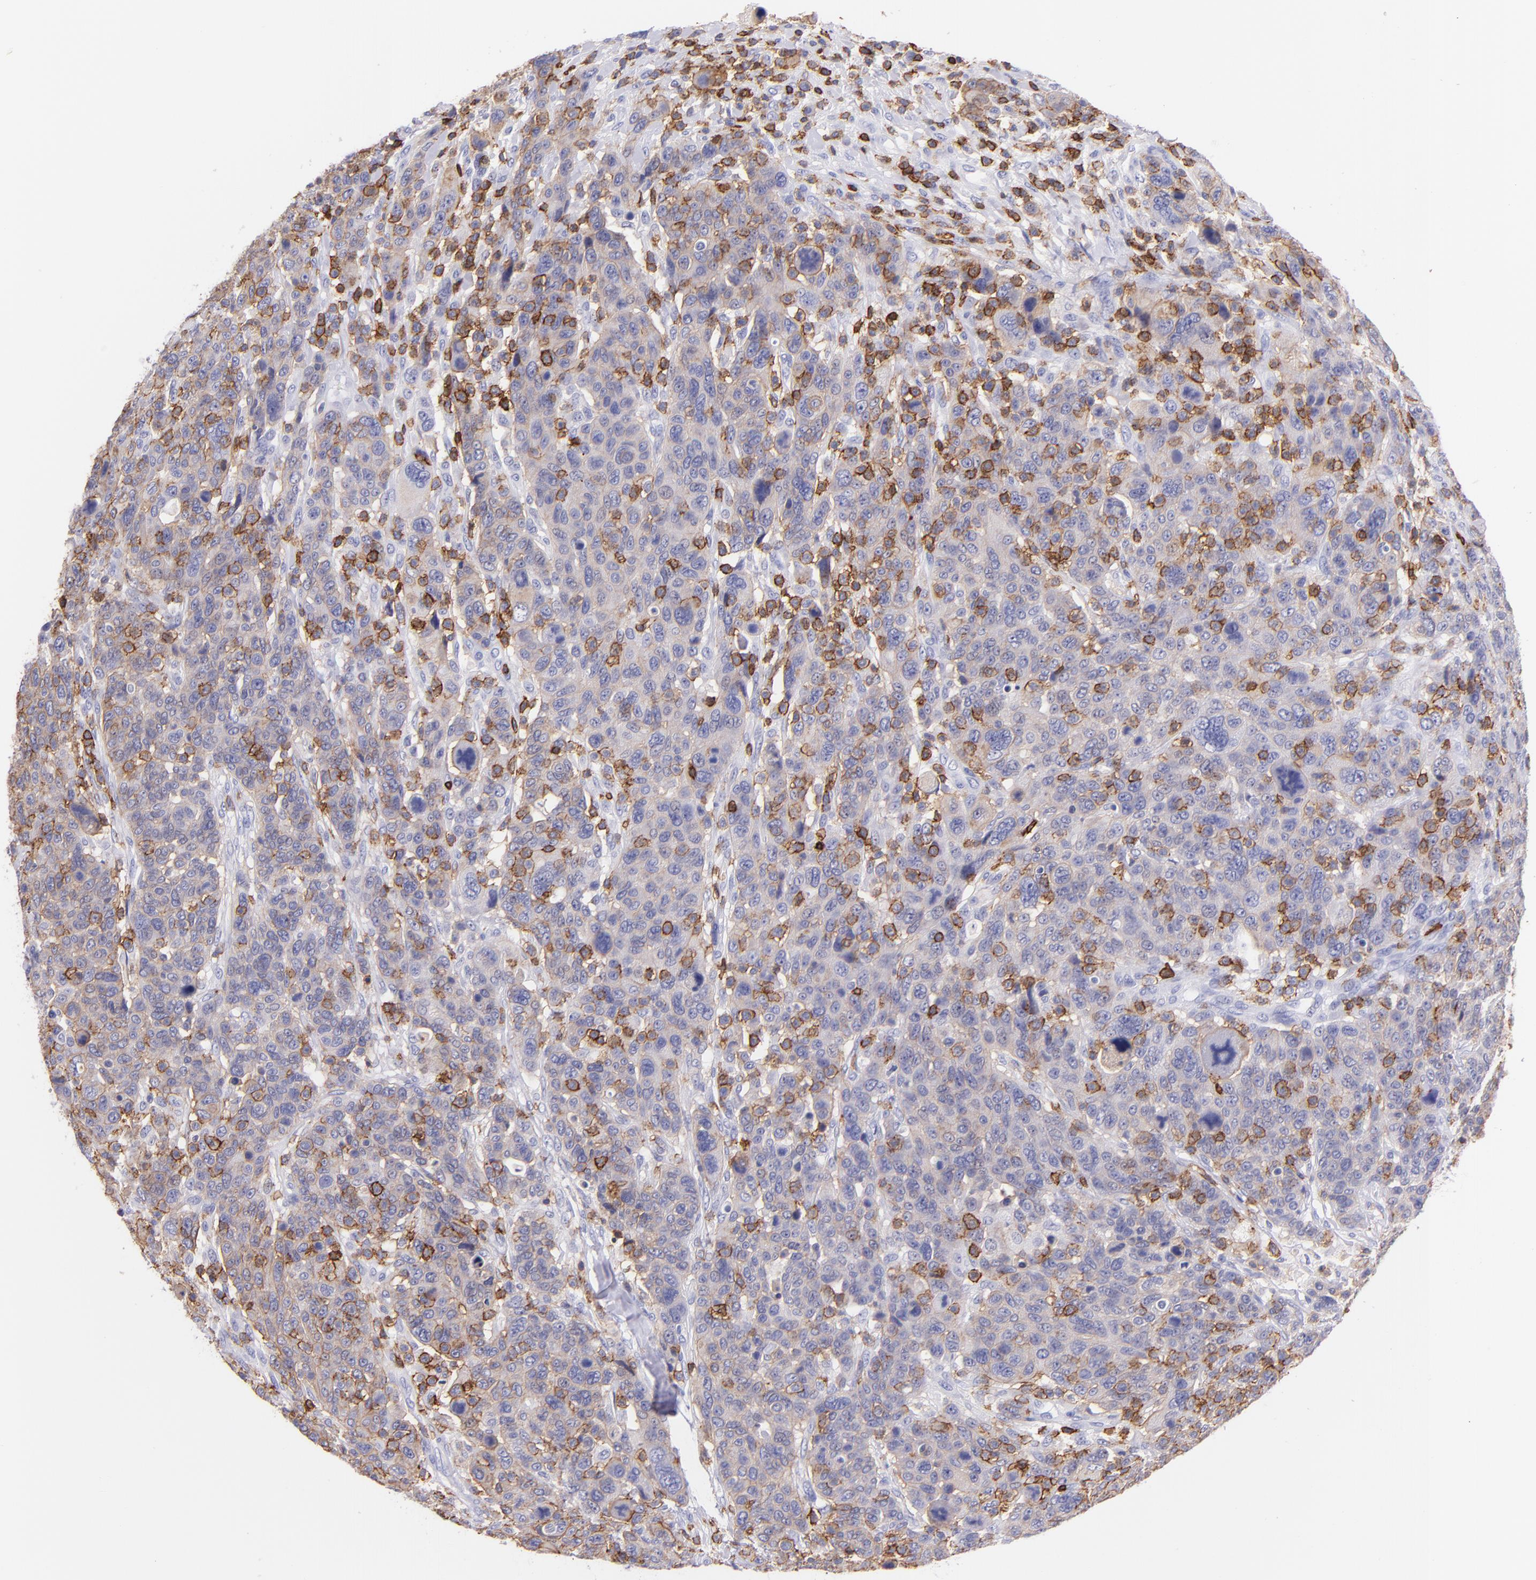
{"staining": {"intensity": "moderate", "quantity": "<25%", "location": "cytoplasmic/membranous"}, "tissue": "breast cancer", "cell_type": "Tumor cells", "image_type": "cancer", "snomed": [{"axis": "morphology", "description": "Duct carcinoma"}, {"axis": "topography", "description": "Breast"}], "caption": "IHC micrograph of neoplastic tissue: human invasive ductal carcinoma (breast) stained using immunohistochemistry (IHC) demonstrates low levels of moderate protein expression localized specifically in the cytoplasmic/membranous of tumor cells, appearing as a cytoplasmic/membranous brown color.", "gene": "SPN", "patient": {"sex": "female", "age": 37}}